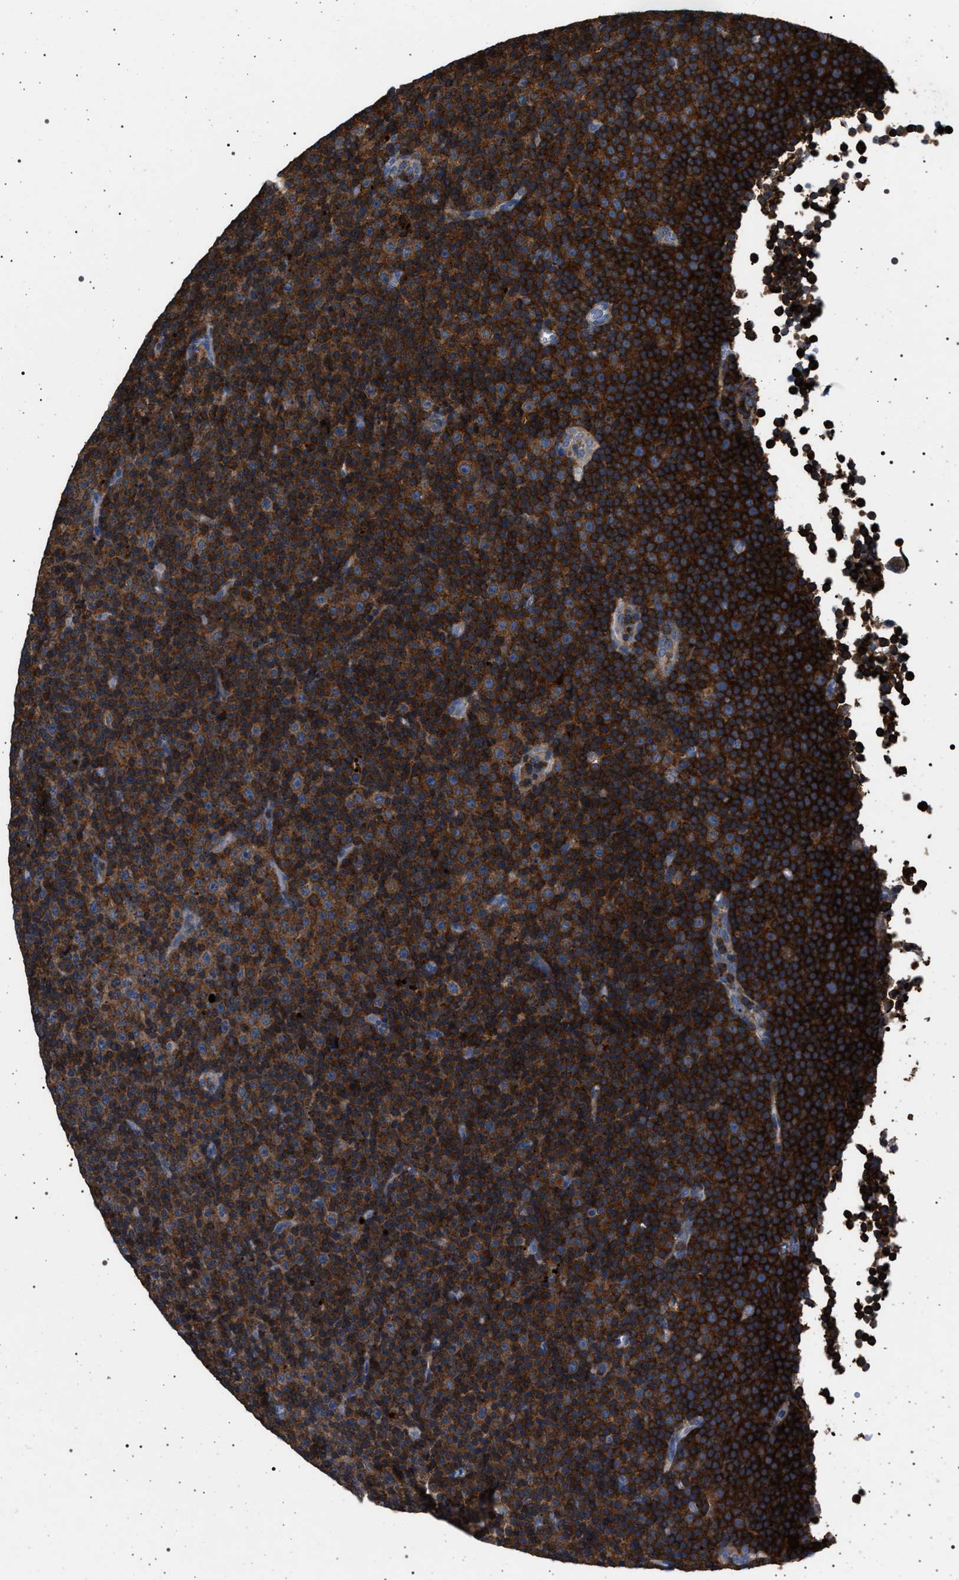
{"staining": {"intensity": "strong", "quantity": ">75%", "location": "cytoplasmic/membranous"}, "tissue": "lymphoma", "cell_type": "Tumor cells", "image_type": "cancer", "snomed": [{"axis": "morphology", "description": "Malignant lymphoma, non-Hodgkin's type, Low grade"}, {"axis": "topography", "description": "Lymph node"}], "caption": "Immunohistochemical staining of human malignant lymphoma, non-Hodgkin's type (low-grade) exhibits strong cytoplasmic/membranous protein staining in about >75% of tumor cells. (Brightfield microscopy of DAB IHC at high magnification).", "gene": "SMAP2", "patient": {"sex": "female", "age": 67}}